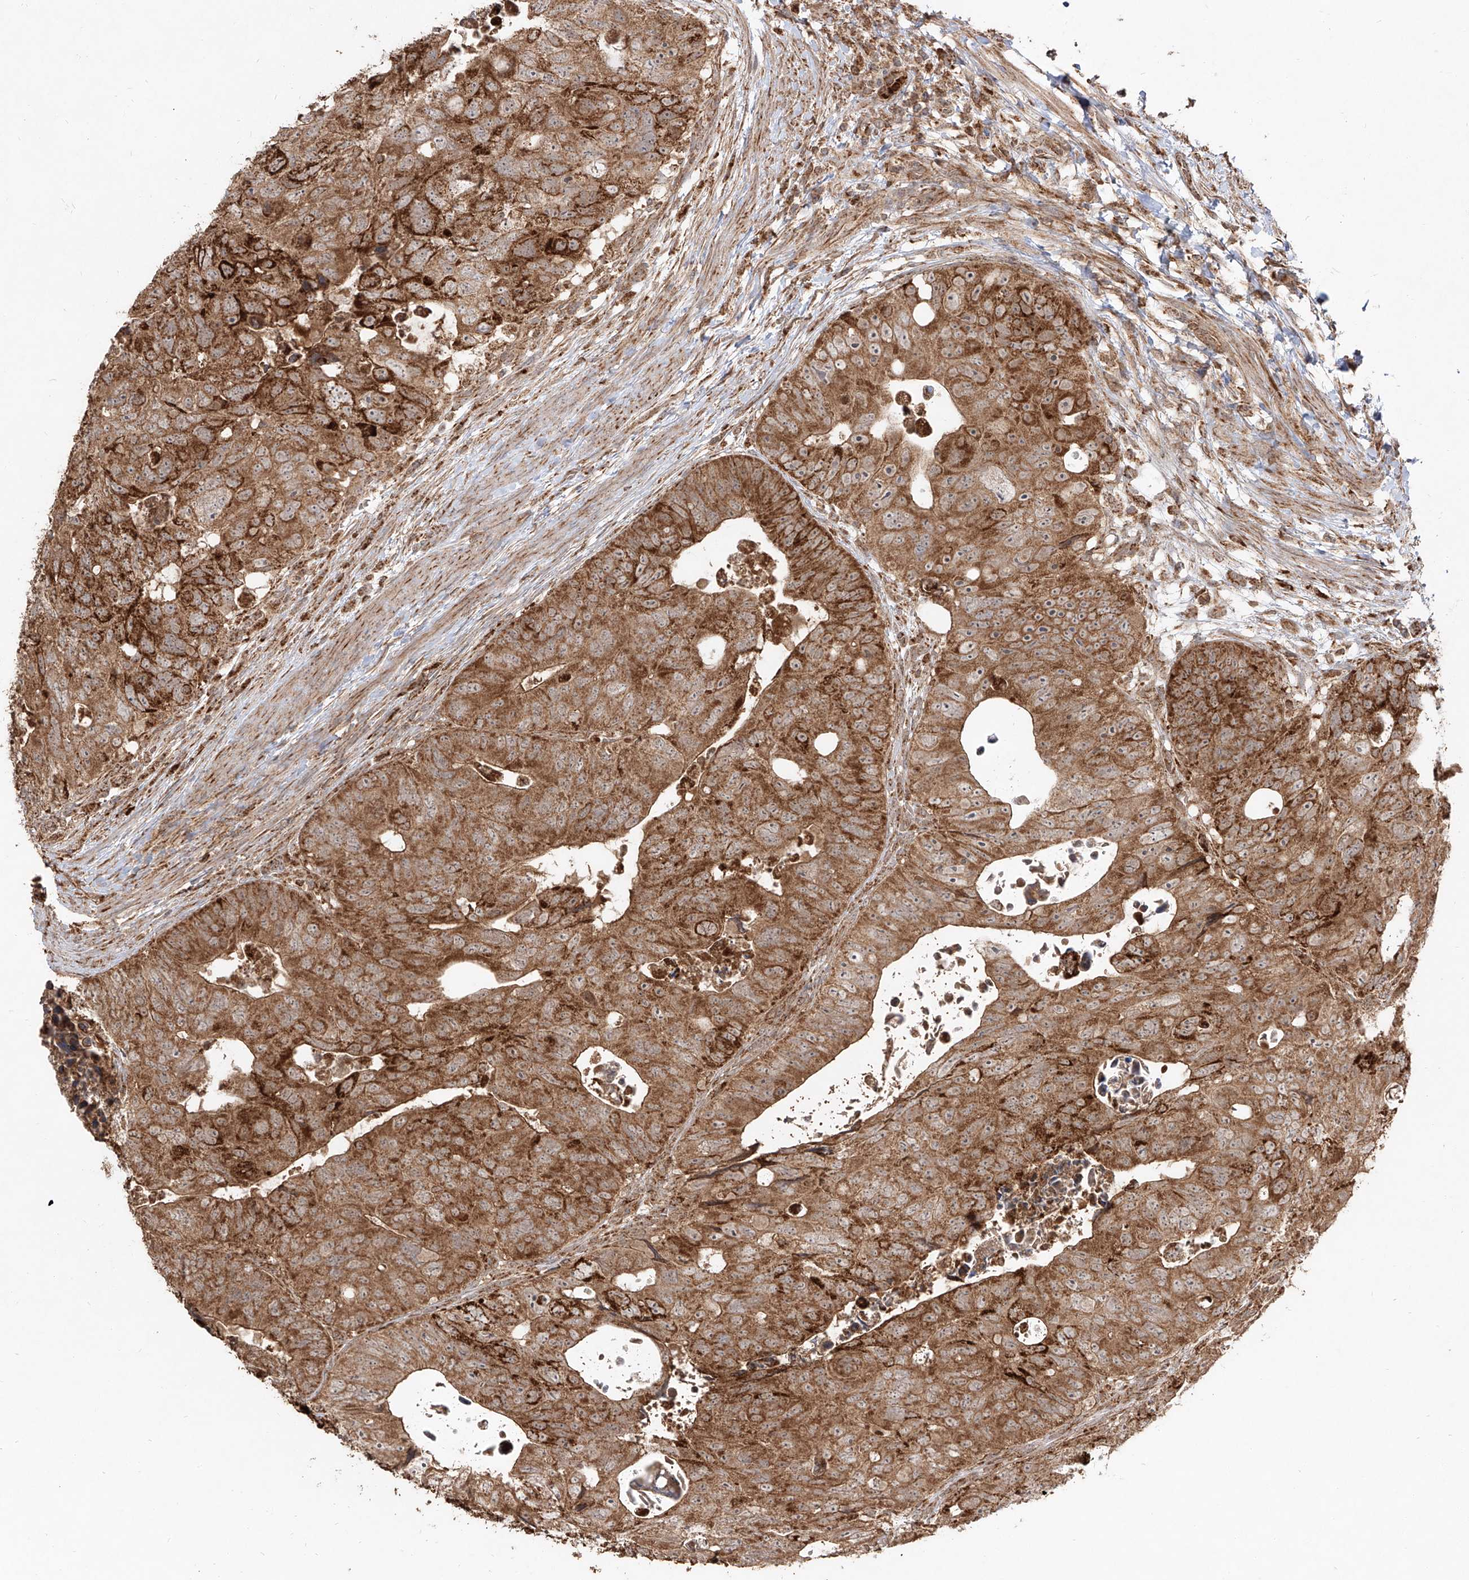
{"staining": {"intensity": "strong", "quantity": ">75%", "location": "cytoplasmic/membranous"}, "tissue": "colorectal cancer", "cell_type": "Tumor cells", "image_type": "cancer", "snomed": [{"axis": "morphology", "description": "Adenocarcinoma, NOS"}, {"axis": "topography", "description": "Rectum"}], "caption": "About >75% of tumor cells in human colorectal adenocarcinoma reveal strong cytoplasmic/membranous protein positivity as visualized by brown immunohistochemical staining.", "gene": "AIM2", "patient": {"sex": "male", "age": 59}}